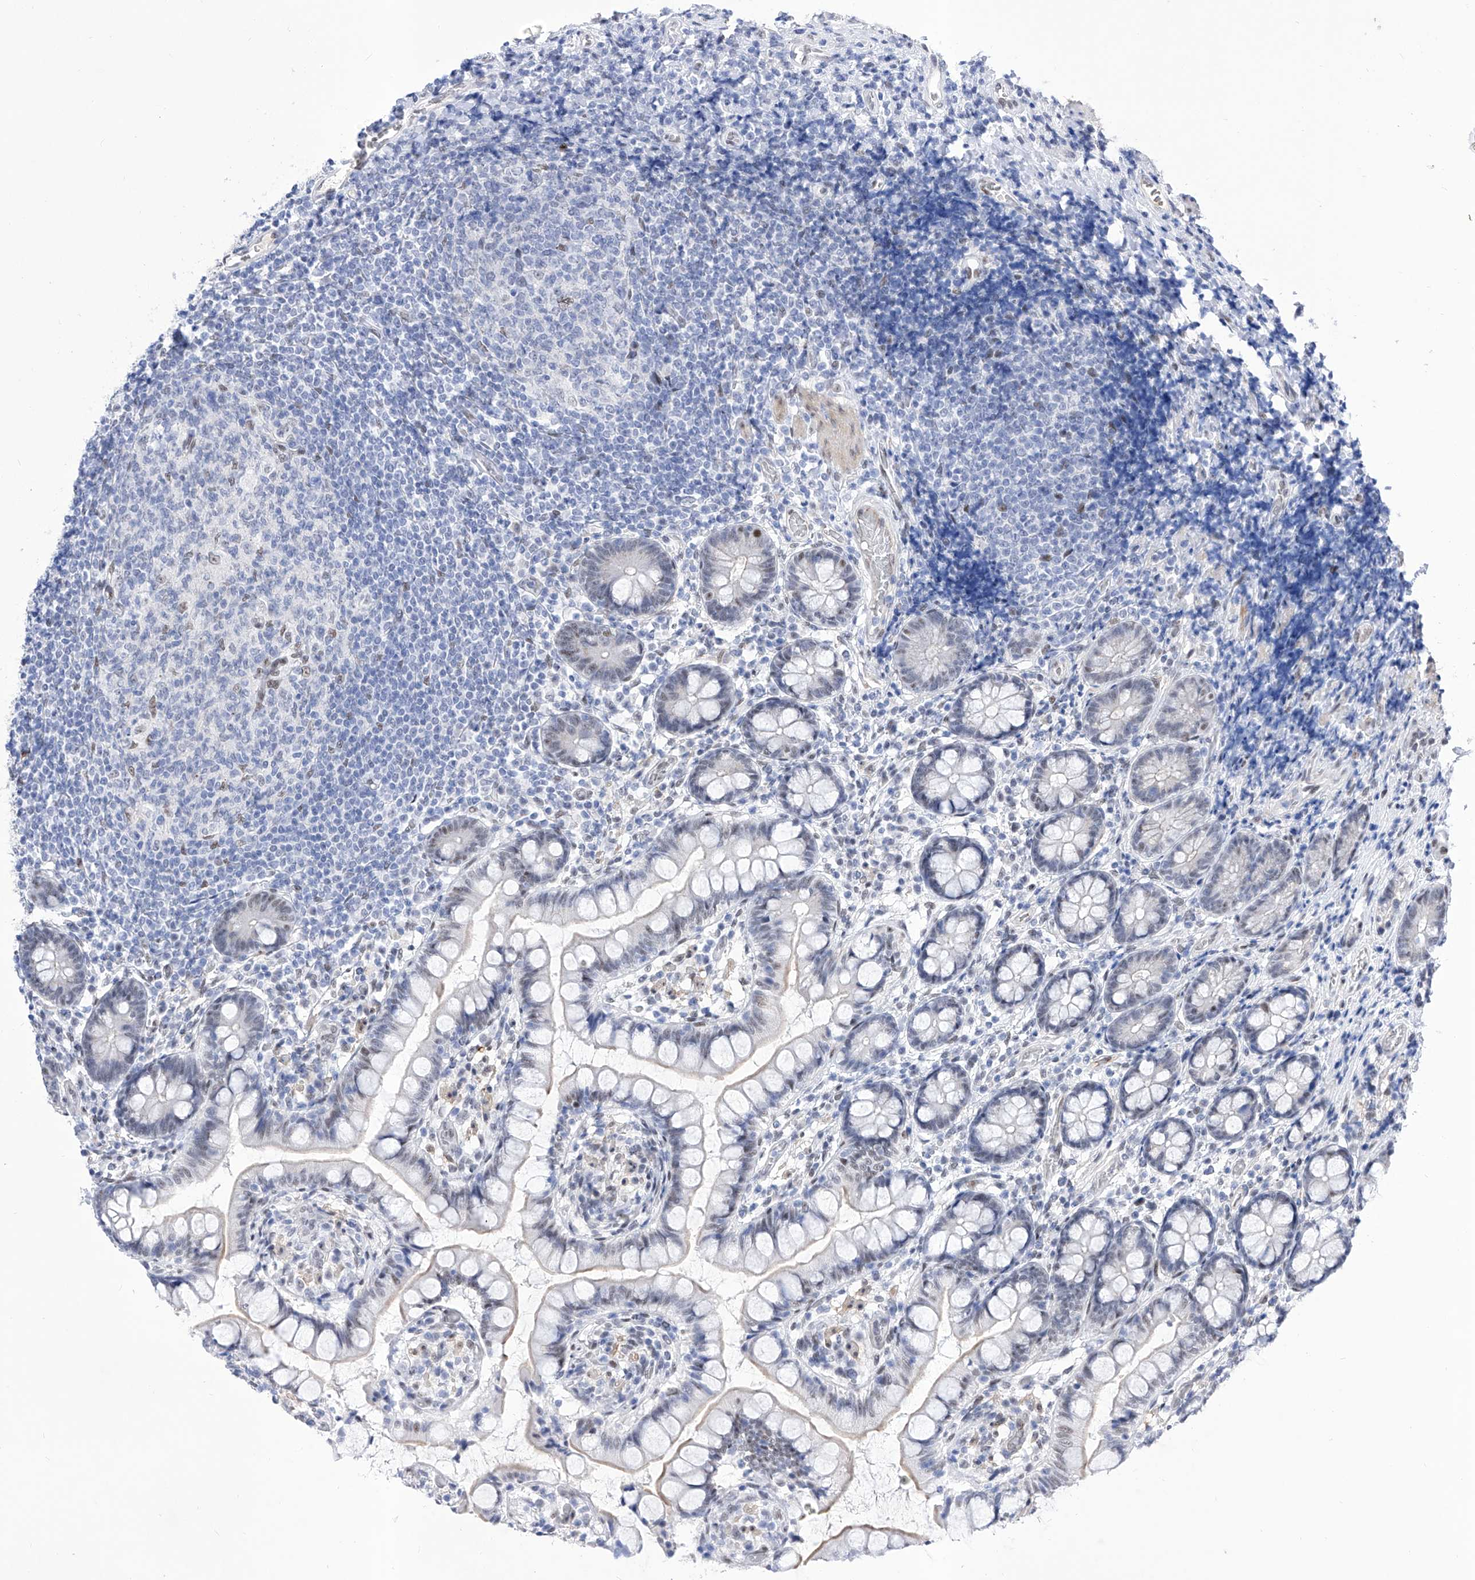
{"staining": {"intensity": "moderate", "quantity": "<25%", "location": "nuclear"}, "tissue": "small intestine", "cell_type": "Glandular cells", "image_type": "normal", "snomed": [{"axis": "morphology", "description": "Normal tissue, NOS"}, {"axis": "topography", "description": "Small intestine"}], "caption": "Protein expression by immunohistochemistry reveals moderate nuclear staining in about <25% of glandular cells in benign small intestine. The staining is performed using DAB (3,3'-diaminobenzidine) brown chromogen to label protein expression. The nuclei are counter-stained blue using hematoxylin.", "gene": "ATN1", "patient": {"sex": "male", "age": 52}}